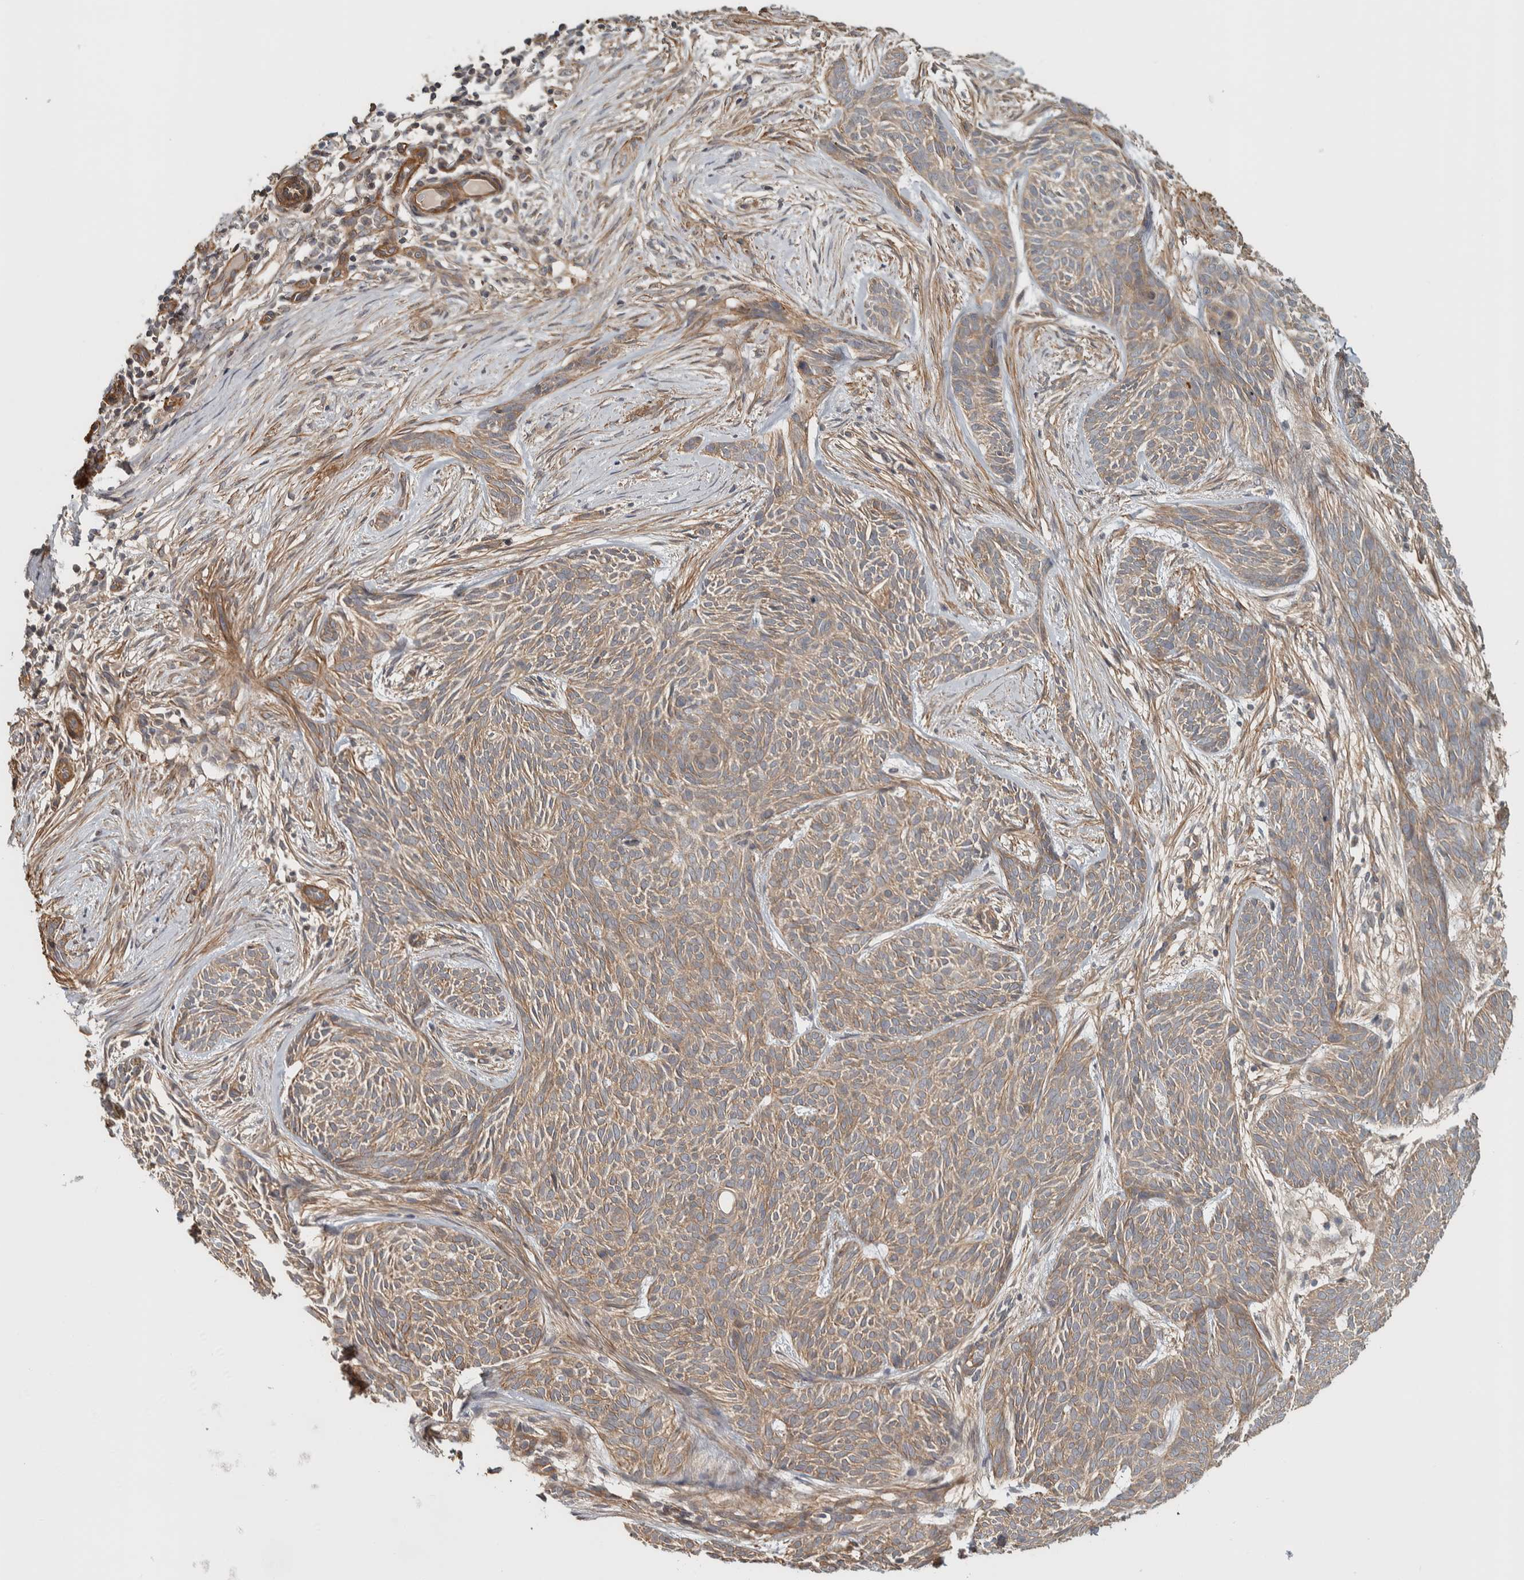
{"staining": {"intensity": "weak", "quantity": ">75%", "location": "cytoplasmic/membranous"}, "tissue": "skin cancer", "cell_type": "Tumor cells", "image_type": "cancer", "snomed": [{"axis": "morphology", "description": "Basal cell carcinoma"}, {"axis": "topography", "description": "Skin"}], "caption": "Weak cytoplasmic/membranous staining is seen in approximately >75% of tumor cells in skin cancer.", "gene": "CHMP4C", "patient": {"sex": "female", "age": 59}}